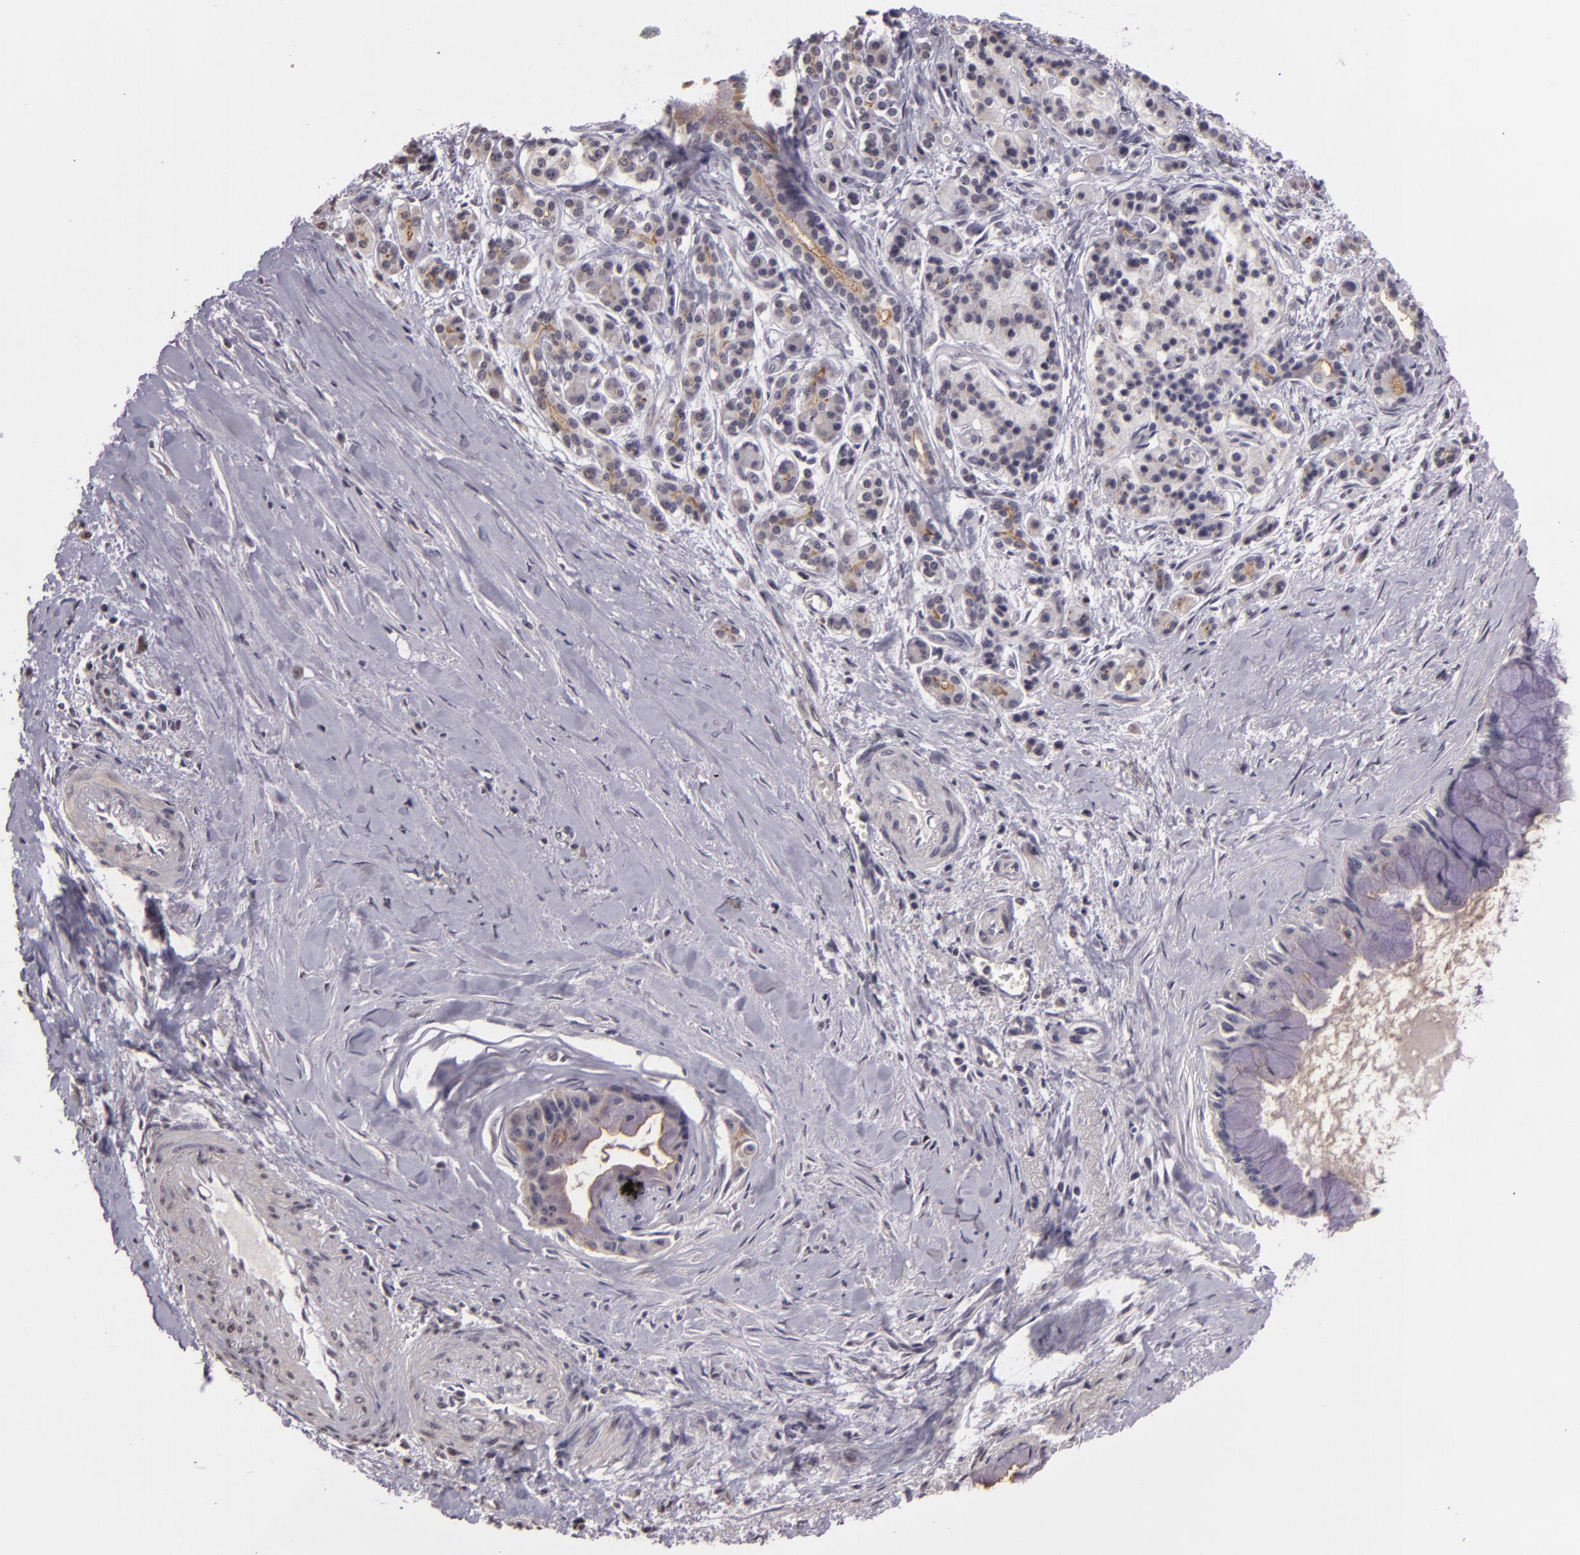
{"staining": {"intensity": "moderate", "quantity": "<25%", "location": "cytoplasmic/membranous"}, "tissue": "pancreatic cancer", "cell_type": "Tumor cells", "image_type": "cancer", "snomed": [{"axis": "morphology", "description": "Adenocarcinoma, NOS"}, {"axis": "topography", "description": "Pancreas"}], "caption": "This photomicrograph exhibits IHC staining of adenocarcinoma (pancreatic), with low moderate cytoplasmic/membranous staining in approximately <25% of tumor cells.", "gene": "MUC1", "patient": {"sex": "male", "age": 59}}